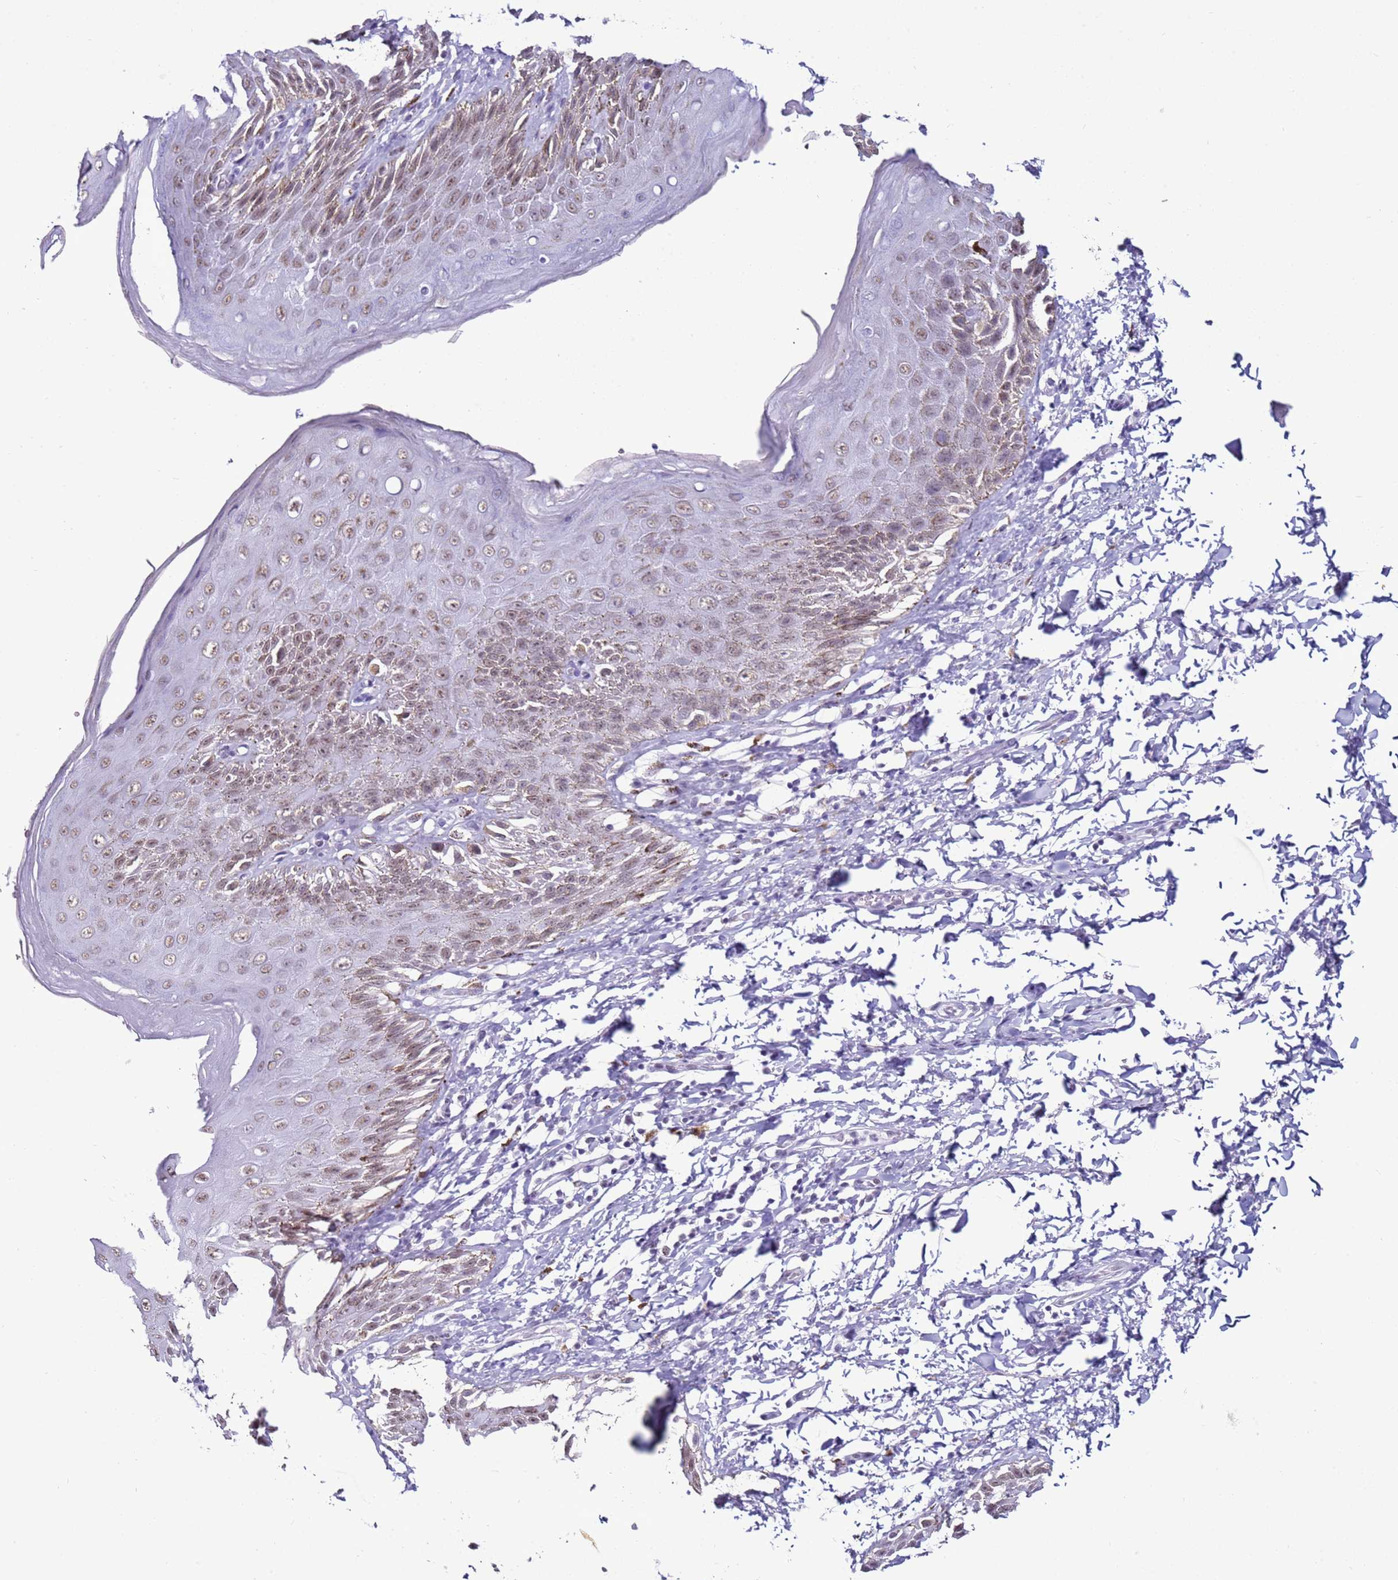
{"staining": {"intensity": "moderate", "quantity": ">75%", "location": "nuclear"}, "tissue": "skin", "cell_type": "Epidermal cells", "image_type": "normal", "snomed": [{"axis": "morphology", "description": "Normal tissue, NOS"}, {"axis": "topography", "description": "Anal"}], "caption": "Immunohistochemistry (DAB) staining of benign human skin demonstrates moderate nuclear protein expression in approximately >75% of epidermal cells.", "gene": "DHX15", "patient": {"sex": "male", "age": 44}}